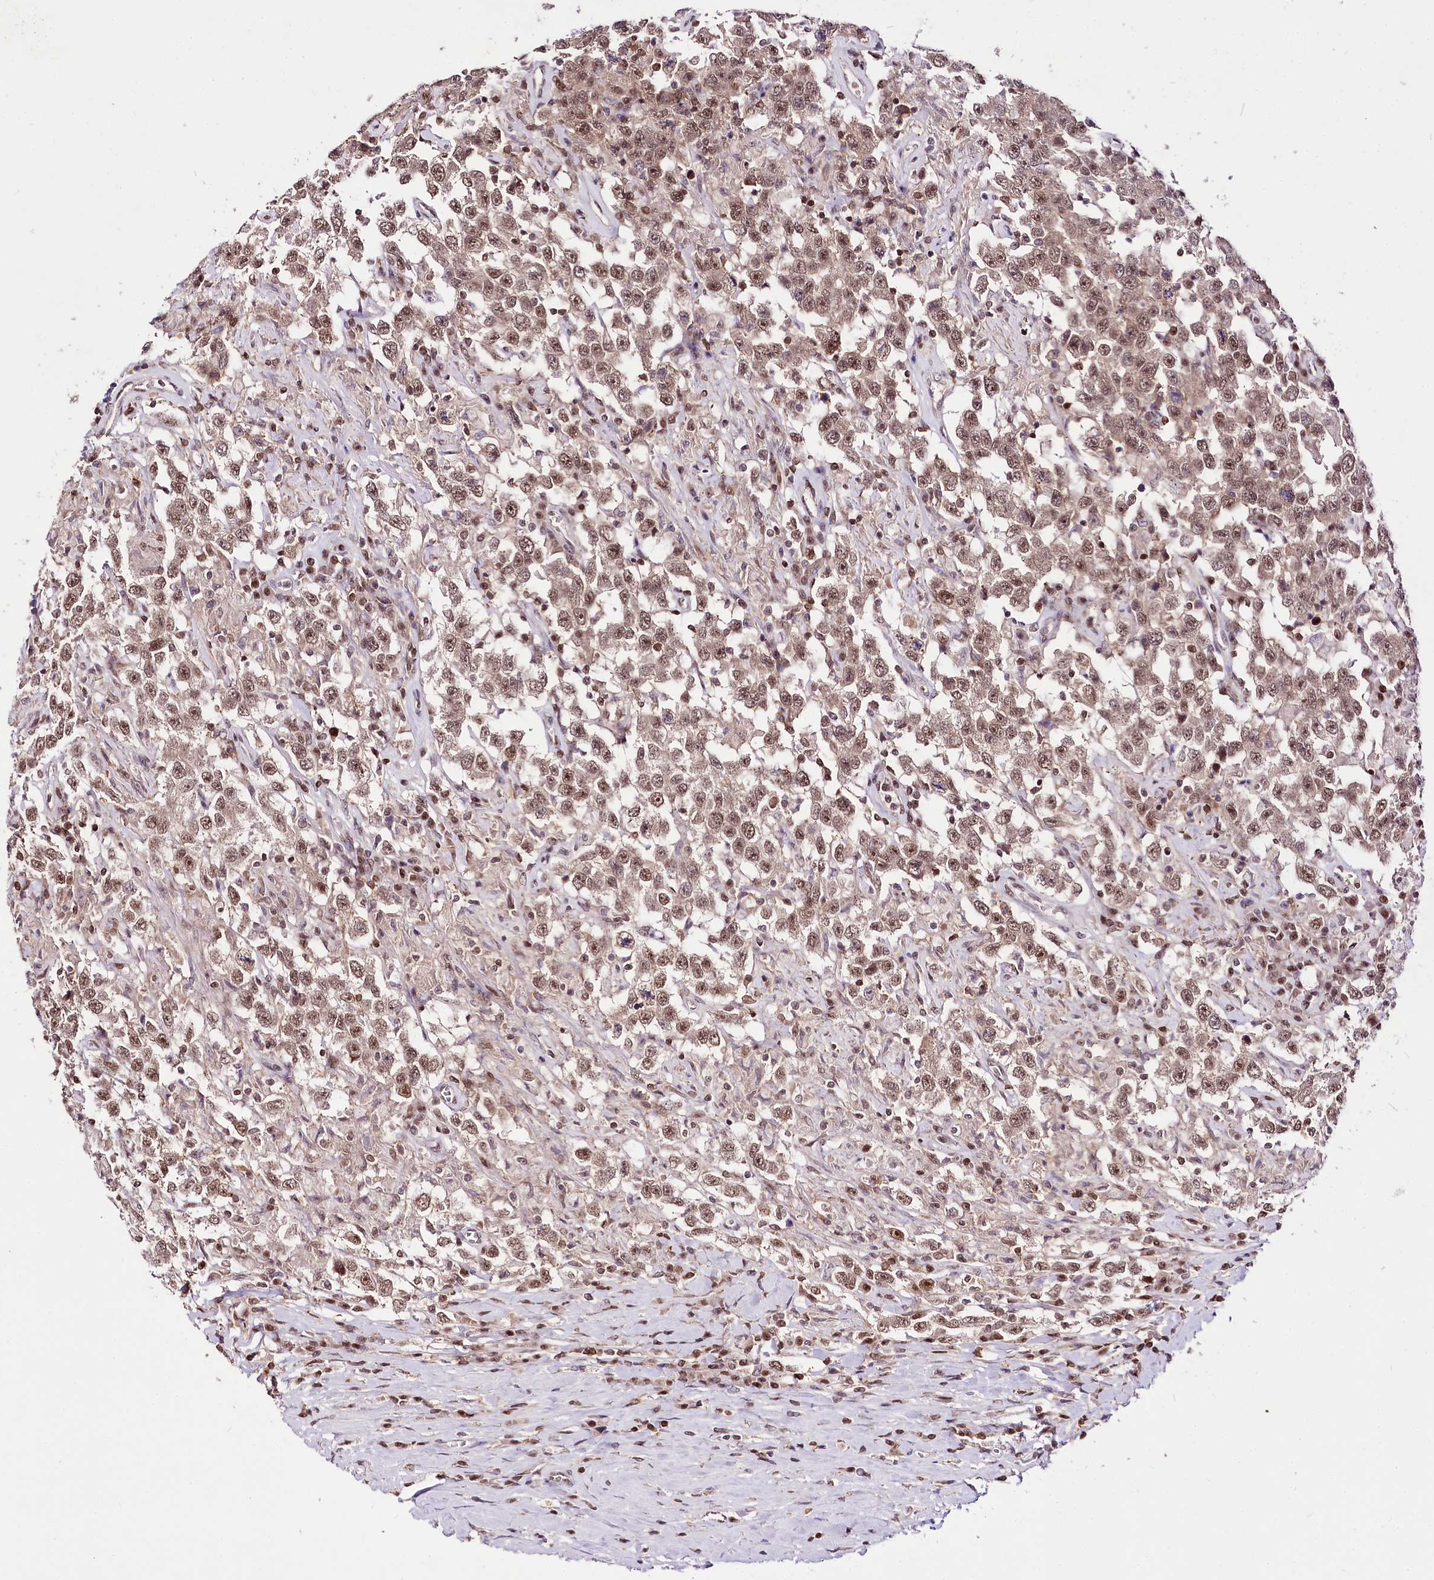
{"staining": {"intensity": "moderate", "quantity": ">75%", "location": "nuclear"}, "tissue": "testis cancer", "cell_type": "Tumor cells", "image_type": "cancer", "snomed": [{"axis": "morphology", "description": "Seminoma, NOS"}, {"axis": "topography", "description": "Testis"}], "caption": "Immunohistochemical staining of human testis seminoma demonstrates moderate nuclear protein positivity in approximately >75% of tumor cells.", "gene": "POLA2", "patient": {"sex": "male", "age": 41}}